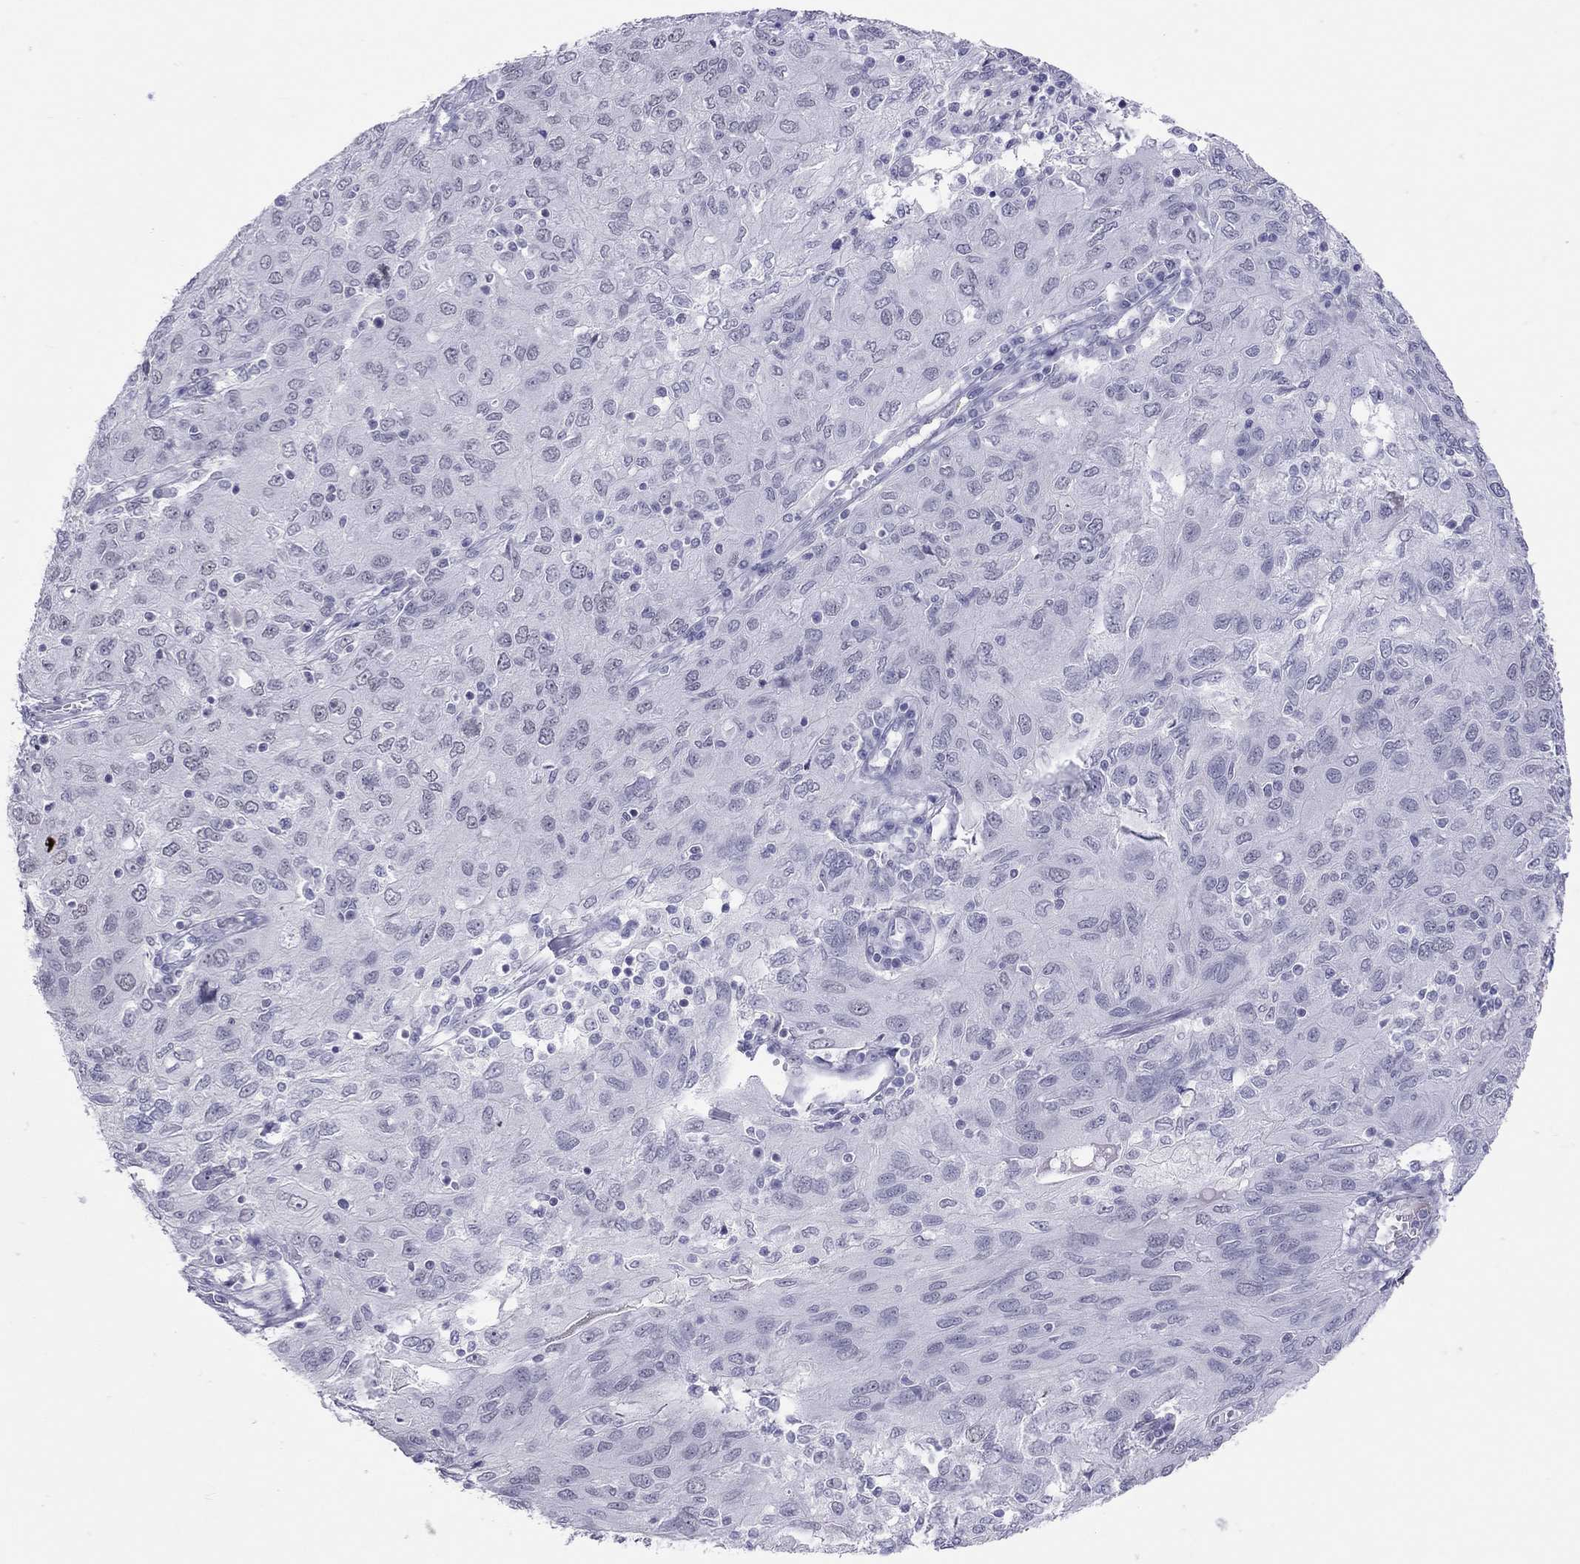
{"staining": {"intensity": "negative", "quantity": "none", "location": "none"}, "tissue": "ovarian cancer", "cell_type": "Tumor cells", "image_type": "cancer", "snomed": [{"axis": "morphology", "description": "Carcinoma, endometroid"}, {"axis": "topography", "description": "Ovary"}], "caption": "A photomicrograph of ovarian endometroid carcinoma stained for a protein demonstrates no brown staining in tumor cells.", "gene": "JHY", "patient": {"sex": "female", "age": 50}}